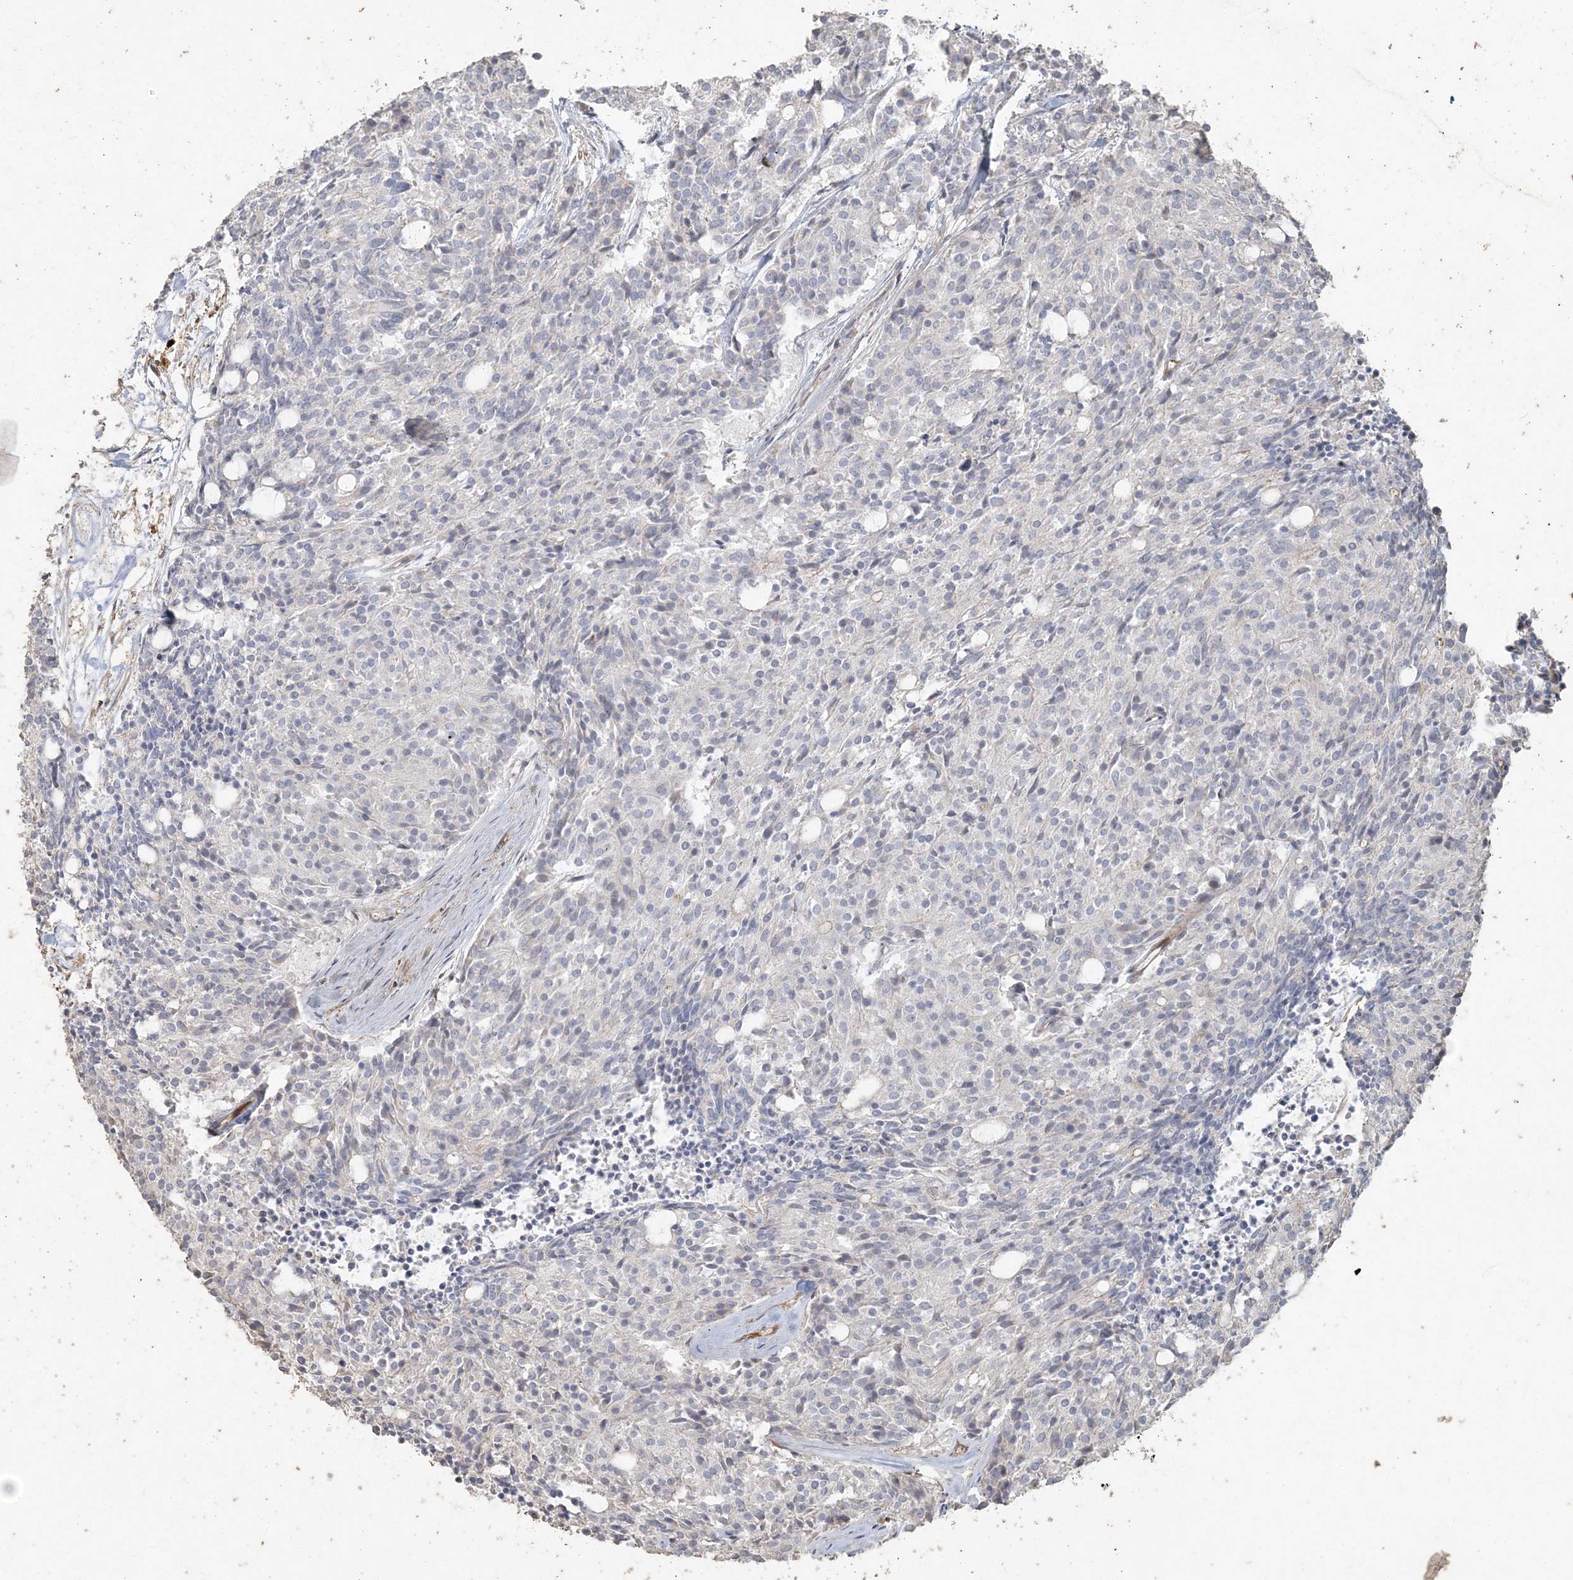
{"staining": {"intensity": "negative", "quantity": "none", "location": "none"}, "tissue": "carcinoid", "cell_type": "Tumor cells", "image_type": "cancer", "snomed": [{"axis": "morphology", "description": "Carcinoid, malignant, NOS"}, {"axis": "topography", "description": "Pancreas"}], "caption": "Tumor cells show no significant positivity in carcinoid (malignant). Brightfield microscopy of IHC stained with DAB (brown) and hematoxylin (blue), captured at high magnification.", "gene": "RNF145", "patient": {"sex": "female", "age": 54}}